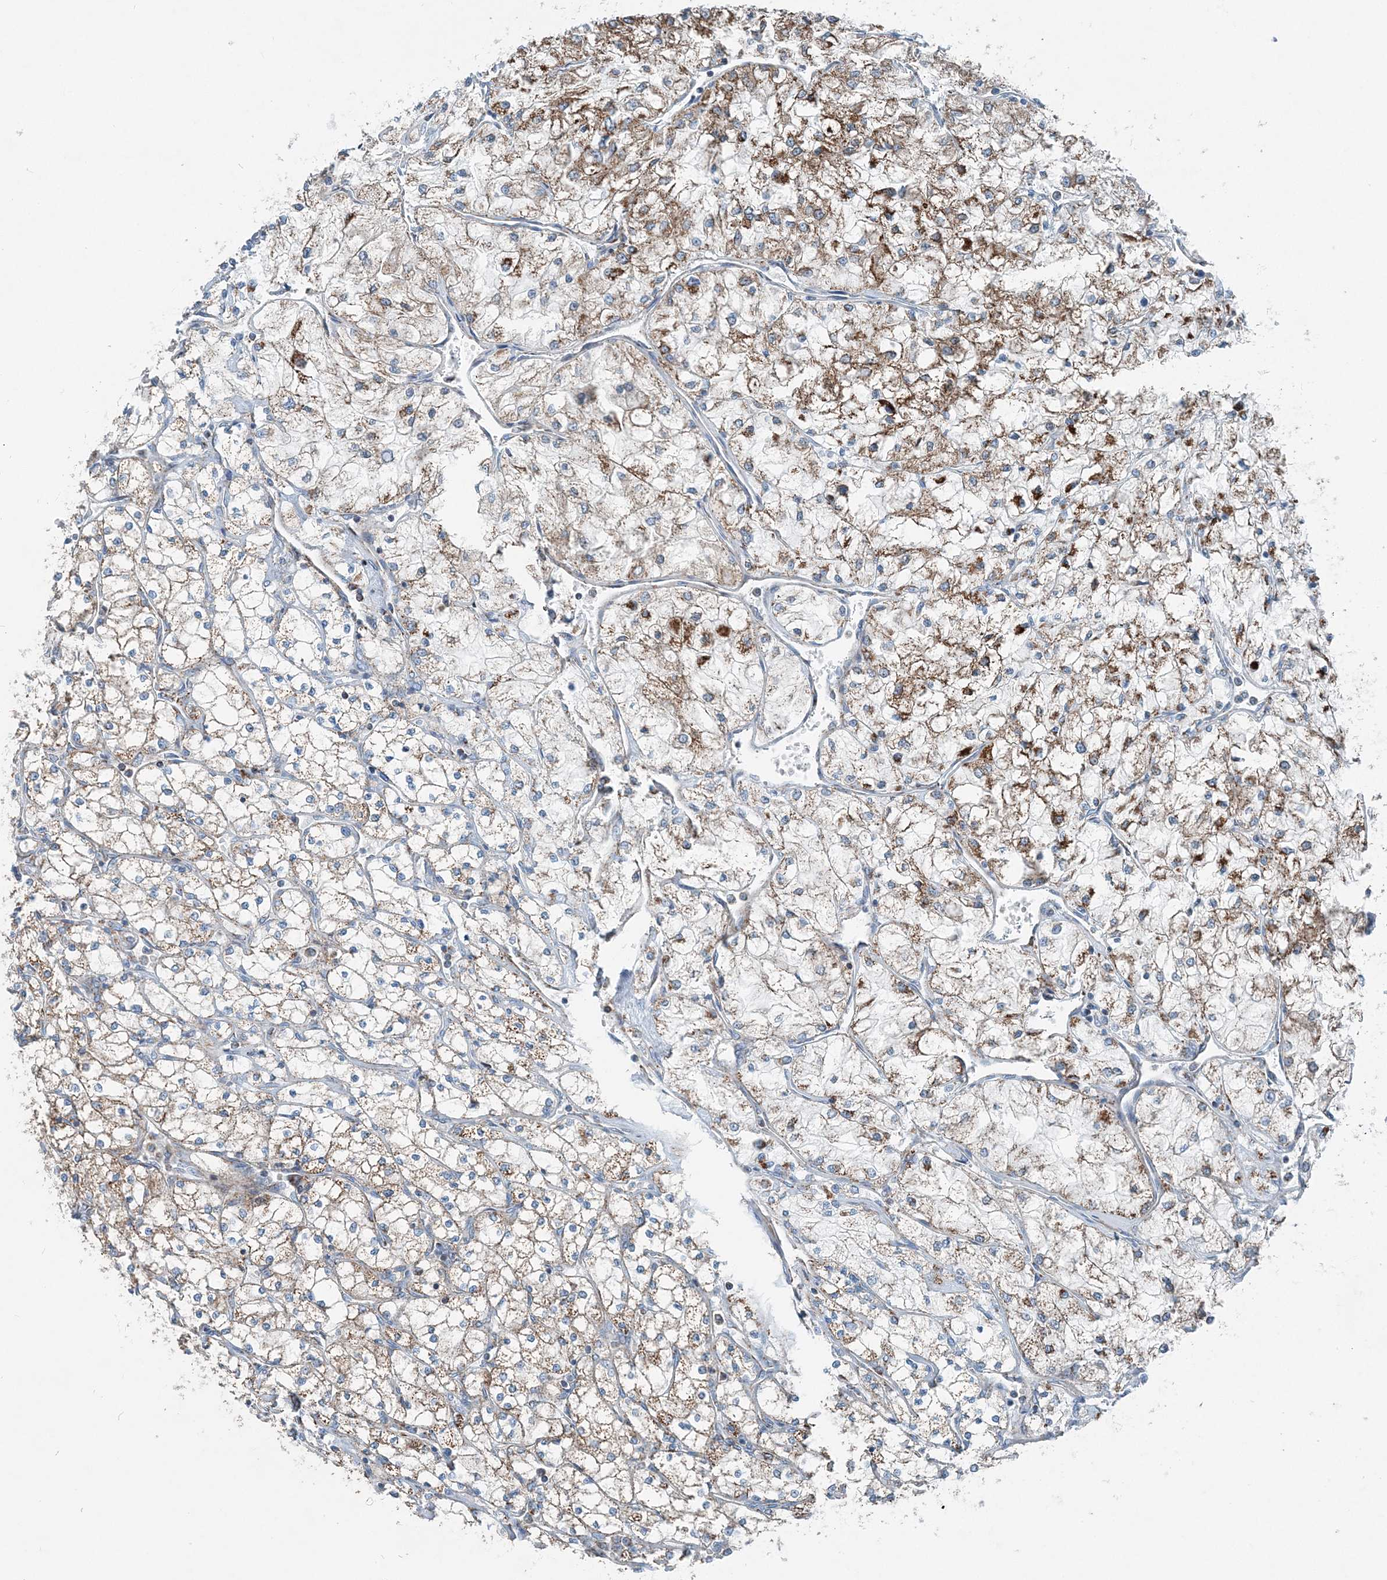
{"staining": {"intensity": "moderate", "quantity": "25%-75%", "location": "cytoplasmic/membranous"}, "tissue": "renal cancer", "cell_type": "Tumor cells", "image_type": "cancer", "snomed": [{"axis": "morphology", "description": "Adenocarcinoma, NOS"}, {"axis": "topography", "description": "Kidney"}], "caption": "The histopathology image demonstrates staining of renal adenocarcinoma, revealing moderate cytoplasmic/membranous protein positivity (brown color) within tumor cells.", "gene": "INTU", "patient": {"sex": "male", "age": 80}}